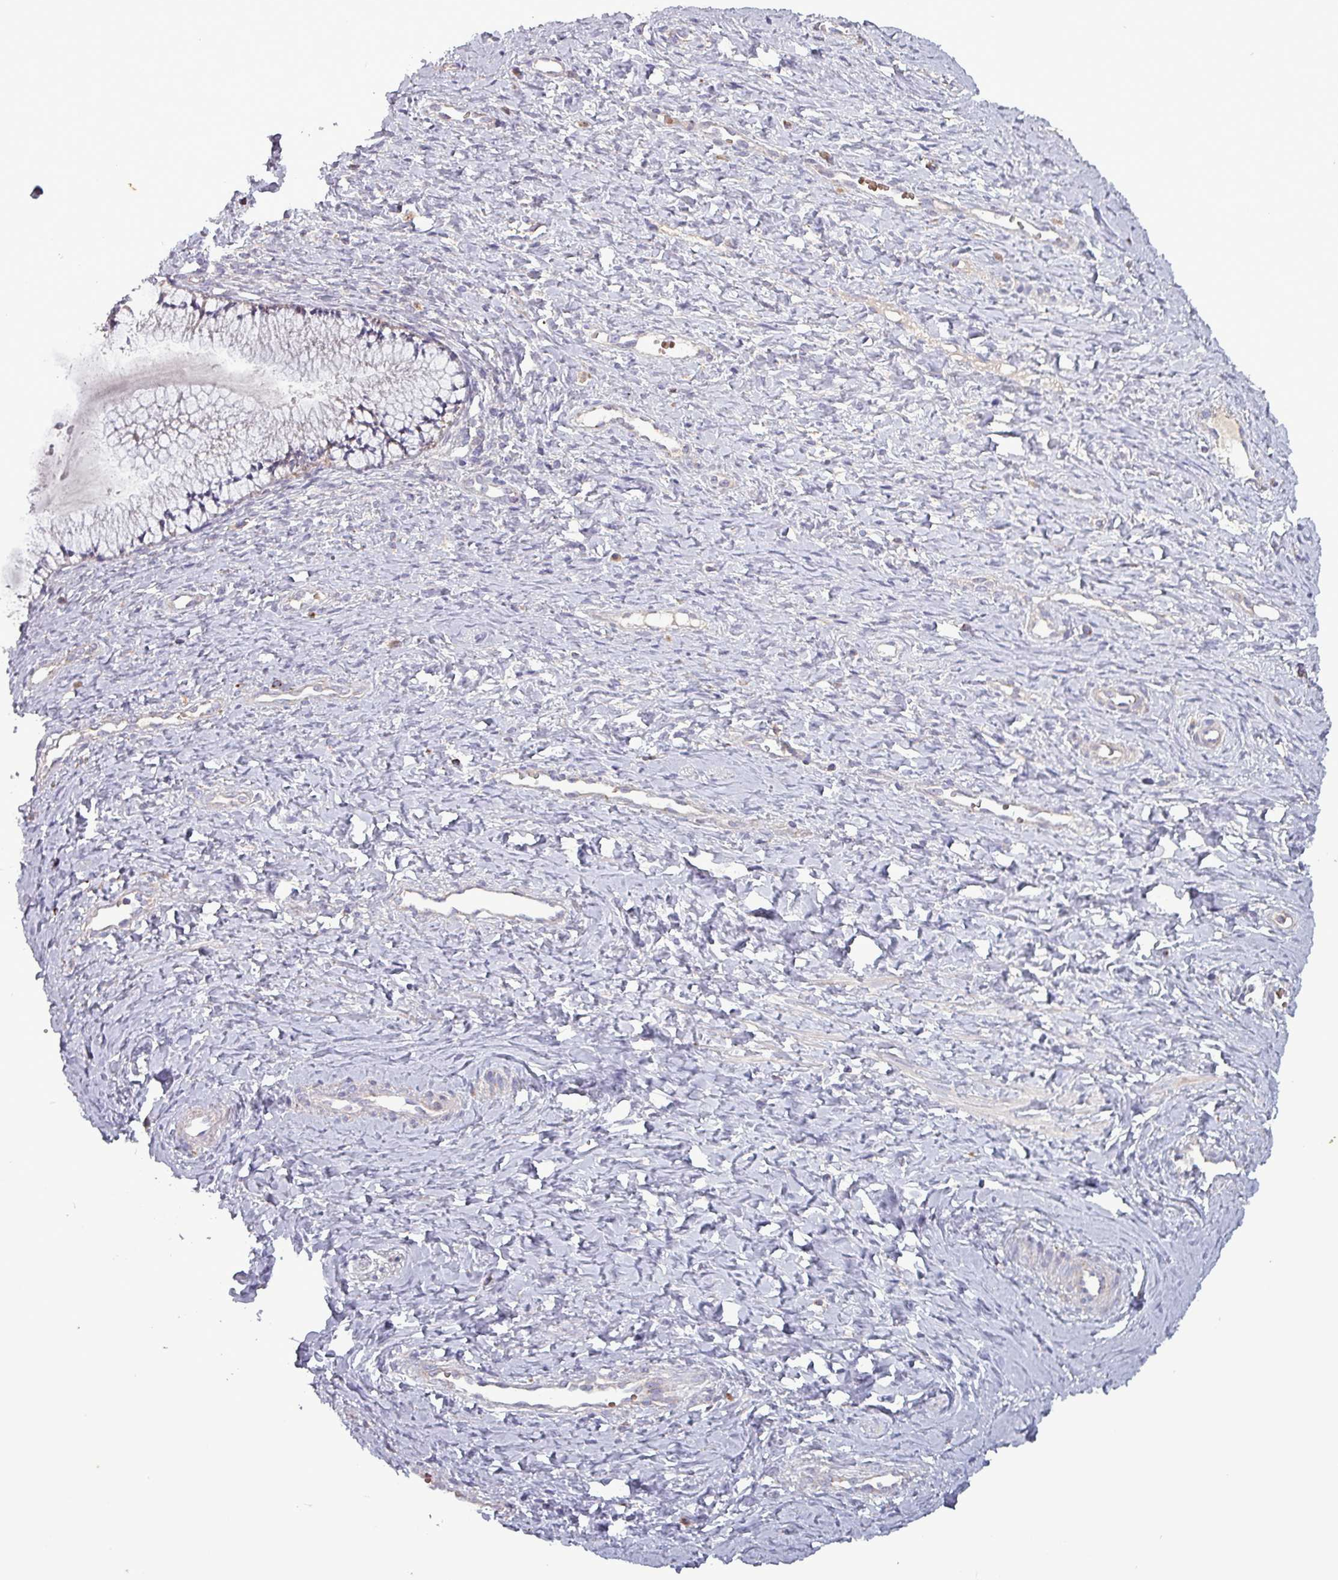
{"staining": {"intensity": "weak", "quantity": "25%-75%", "location": "cytoplasmic/membranous"}, "tissue": "cervix", "cell_type": "Glandular cells", "image_type": "normal", "snomed": [{"axis": "morphology", "description": "Normal tissue, NOS"}, {"axis": "topography", "description": "Cervix"}], "caption": "Protein expression analysis of unremarkable cervix exhibits weak cytoplasmic/membranous positivity in approximately 25%-75% of glandular cells.", "gene": "ZNF322", "patient": {"sex": "female", "age": 36}}